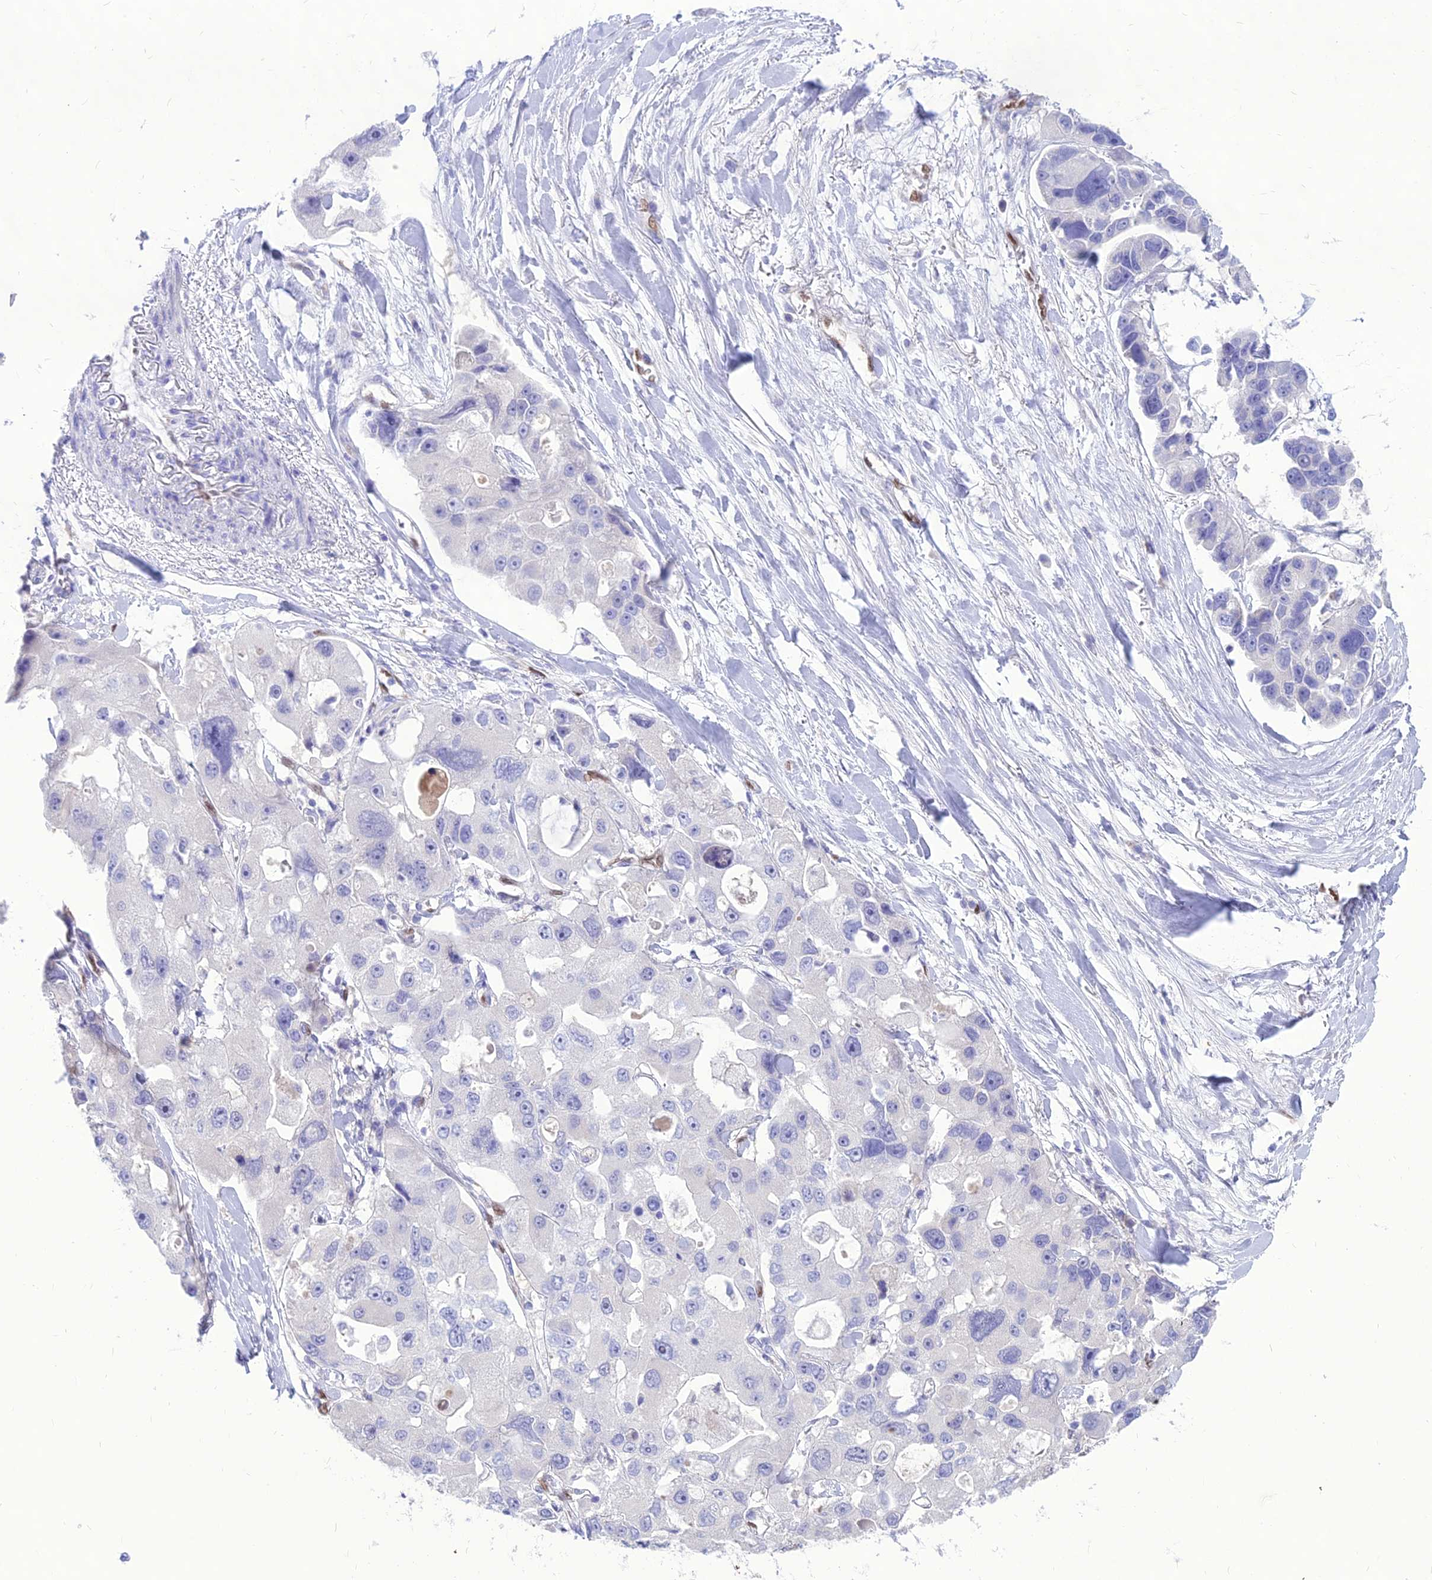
{"staining": {"intensity": "negative", "quantity": "none", "location": "none"}, "tissue": "lung cancer", "cell_type": "Tumor cells", "image_type": "cancer", "snomed": [{"axis": "morphology", "description": "Adenocarcinoma, NOS"}, {"axis": "topography", "description": "Lung"}], "caption": "Immunohistochemistry (IHC) photomicrograph of lung cancer (adenocarcinoma) stained for a protein (brown), which reveals no staining in tumor cells. (DAB (3,3'-diaminobenzidine) IHC with hematoxylin counter stain).", "gene": "NOVA2", "patient": {"sex": "female", "age": 54}}